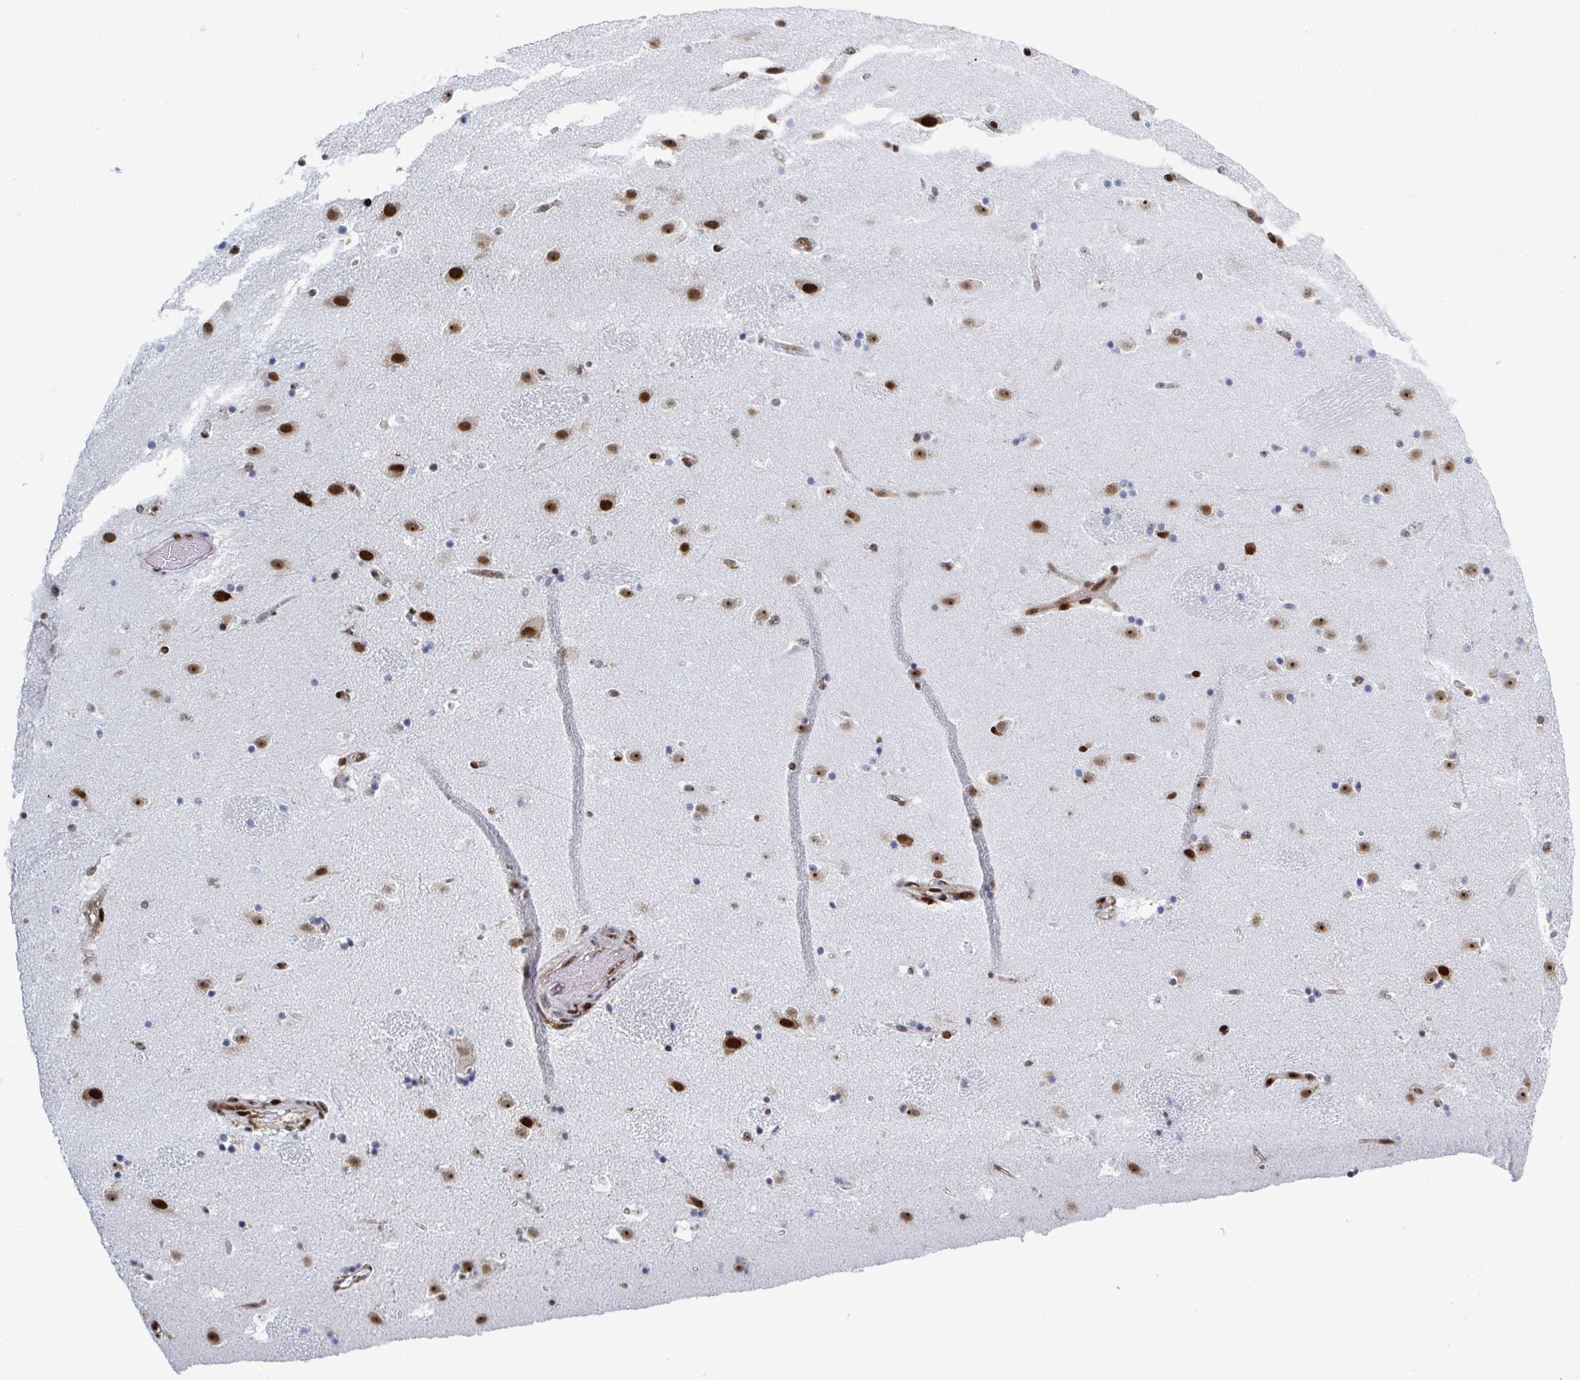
{"staining": {"intensity": "strong", "quantity": "<25%", "location": "nuclear"}, "tissue": "caudate", "cell_type": "Glial cells", "image_type": "normal", "snomed": [{"axis": "morphology", "description": "Normal tissue, NOS"}, {"axis": "topography", "description": "Lateral ventricle wall"}], "caption": "Immunohistochemistry (IHC) of normal human caudate exhibits medium levels of strong nuclear positivity in about <25% of glial cells. (DAB (3,3'-diaminobenzidine) IHC with brightfield microscopy, high magnification).", "gene": "GAR1", "patient": {"sex": "male", "age": 37}}